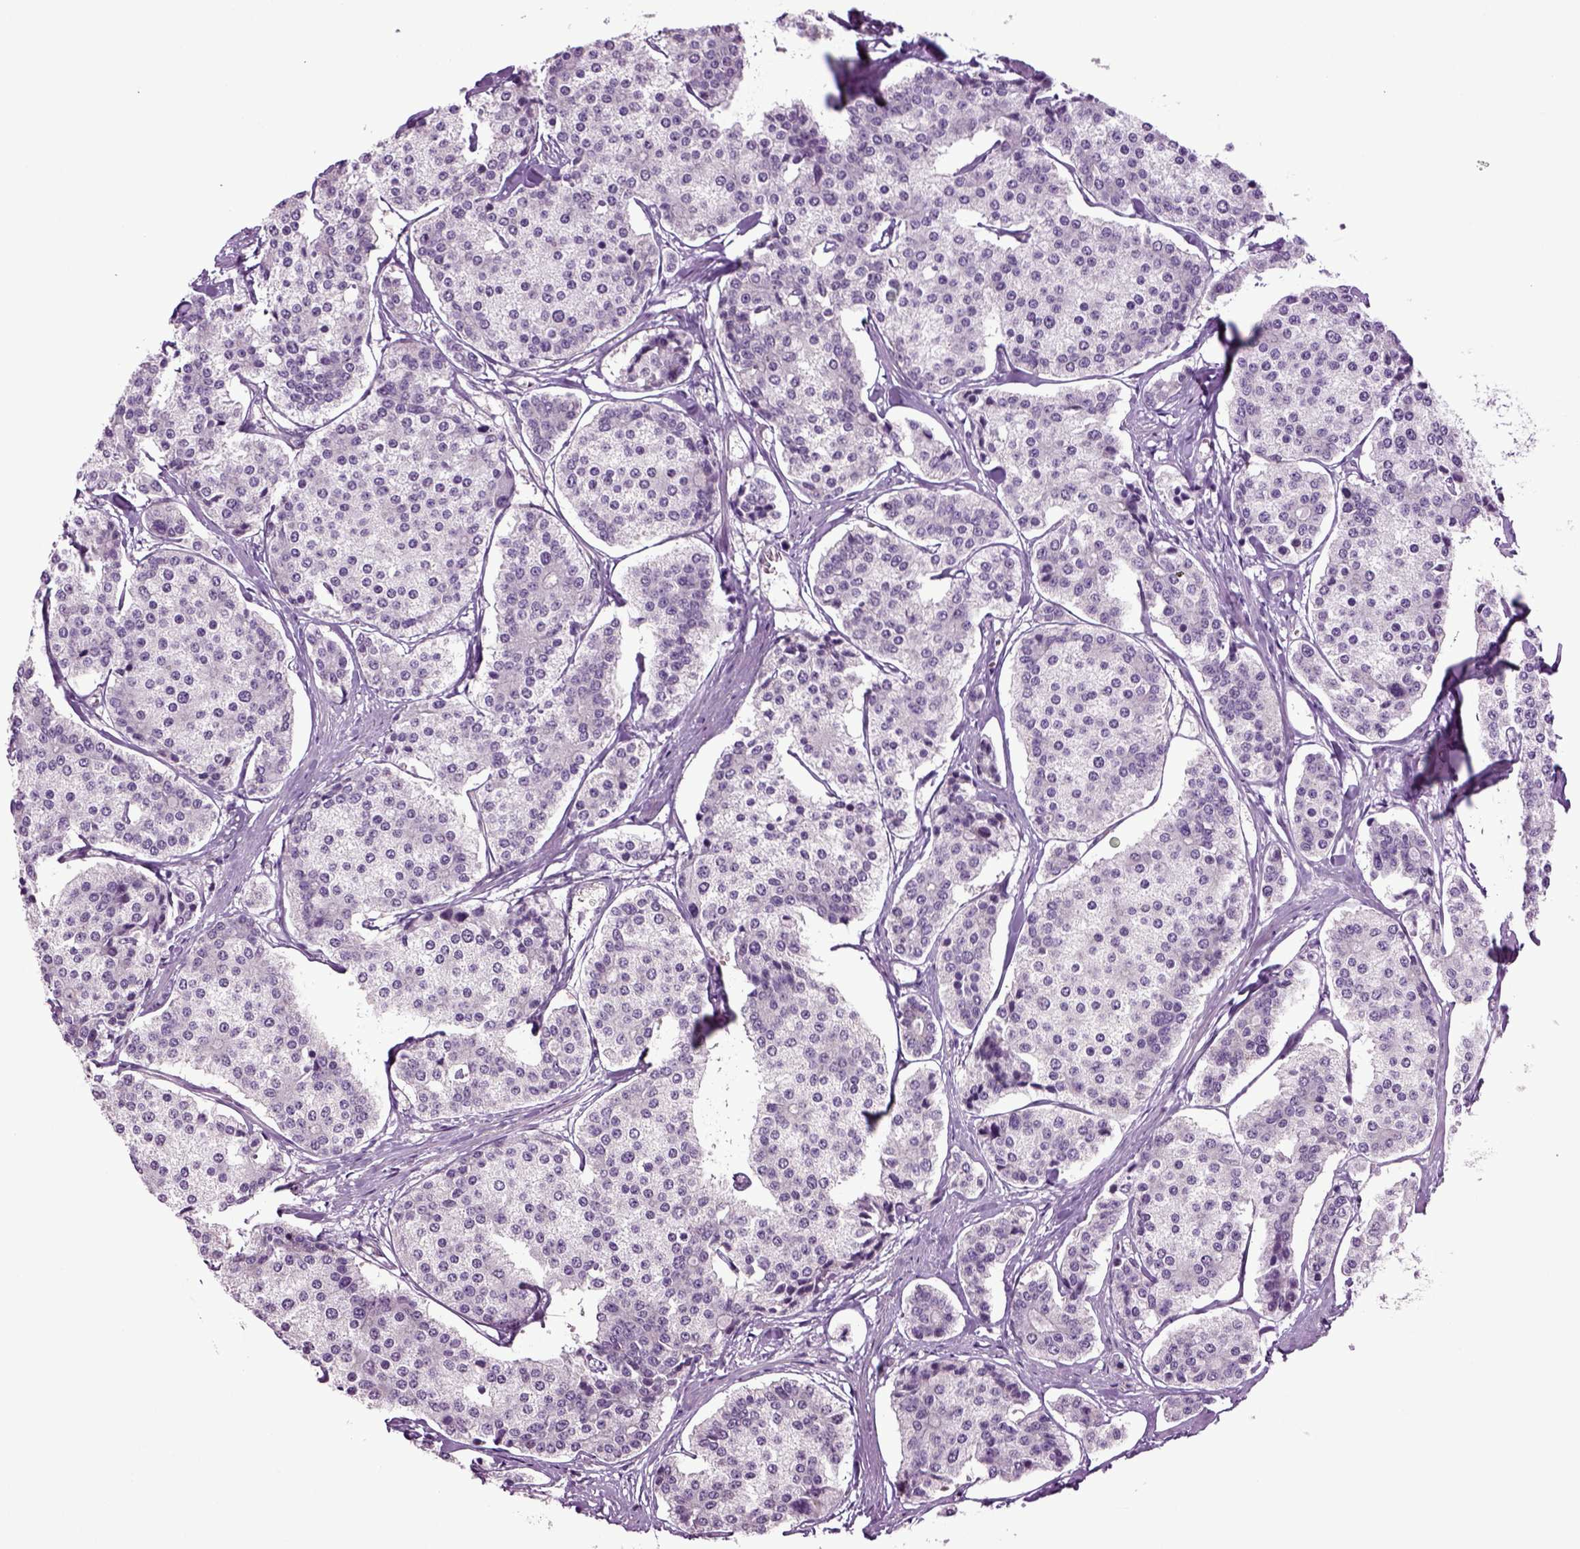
{"staining": {"intensity": "negative", "quantity": "none", "location": "none"}, "tissue": "carcinoid", "cell_type": "Tumor cells", "image_type": "cancer", "snomed": [{"axis": "morphology", "description": "Carcinoid, malignant, NOS"}, {"axis": "topography", "description": "Small intestine"}], "caption": "Image shows no significant protein positivity in tumor cells of carcinoid. The staining is performed using DAB brown chromogen with nuclei counter-stained in using hematoxylin.", "gene": "PLCH2", "patient": {"sex": "female", "age": 65}}